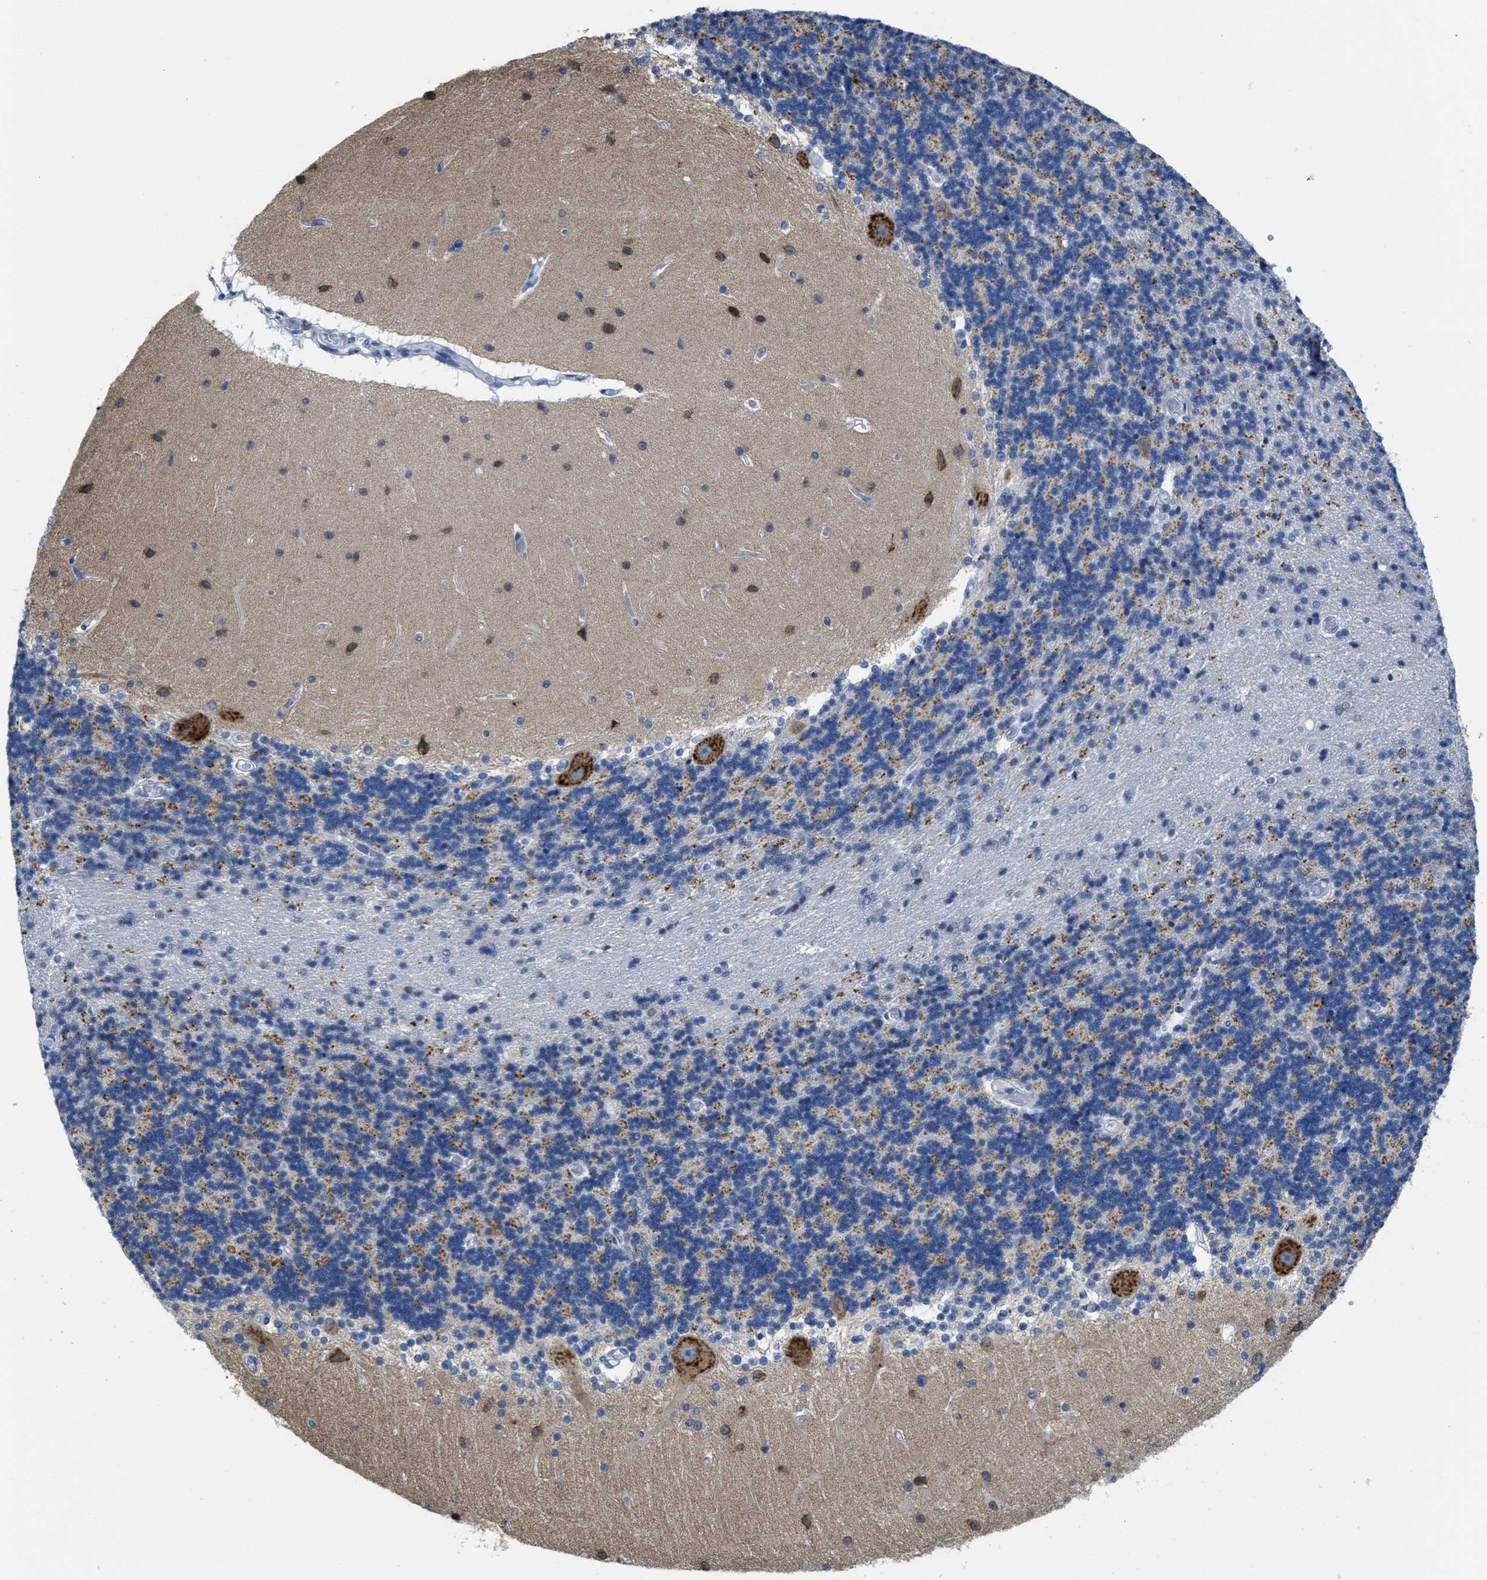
{"staining": {"intensity": "moderate", "quantity": "<25%", "location": "cytoplasmic/membranous"}, "tissue": "cerebellum", "cell_type": "Cells in granular layer", "image_type": "normal", "snomed": [{"axis": "morphology", "description": "Normal tissue, NOS"}, {"axis": "topography", "description": "Cerebellum"}], "caption": "Immunohistochemical staining of unremarkable human cerebellum shows moderate cytoplasmic/membranous protein staining in approximately <25% of cells in granular layer.", "gene": "PTDSS1", "patient": {"sex": "female", "age": 54}}